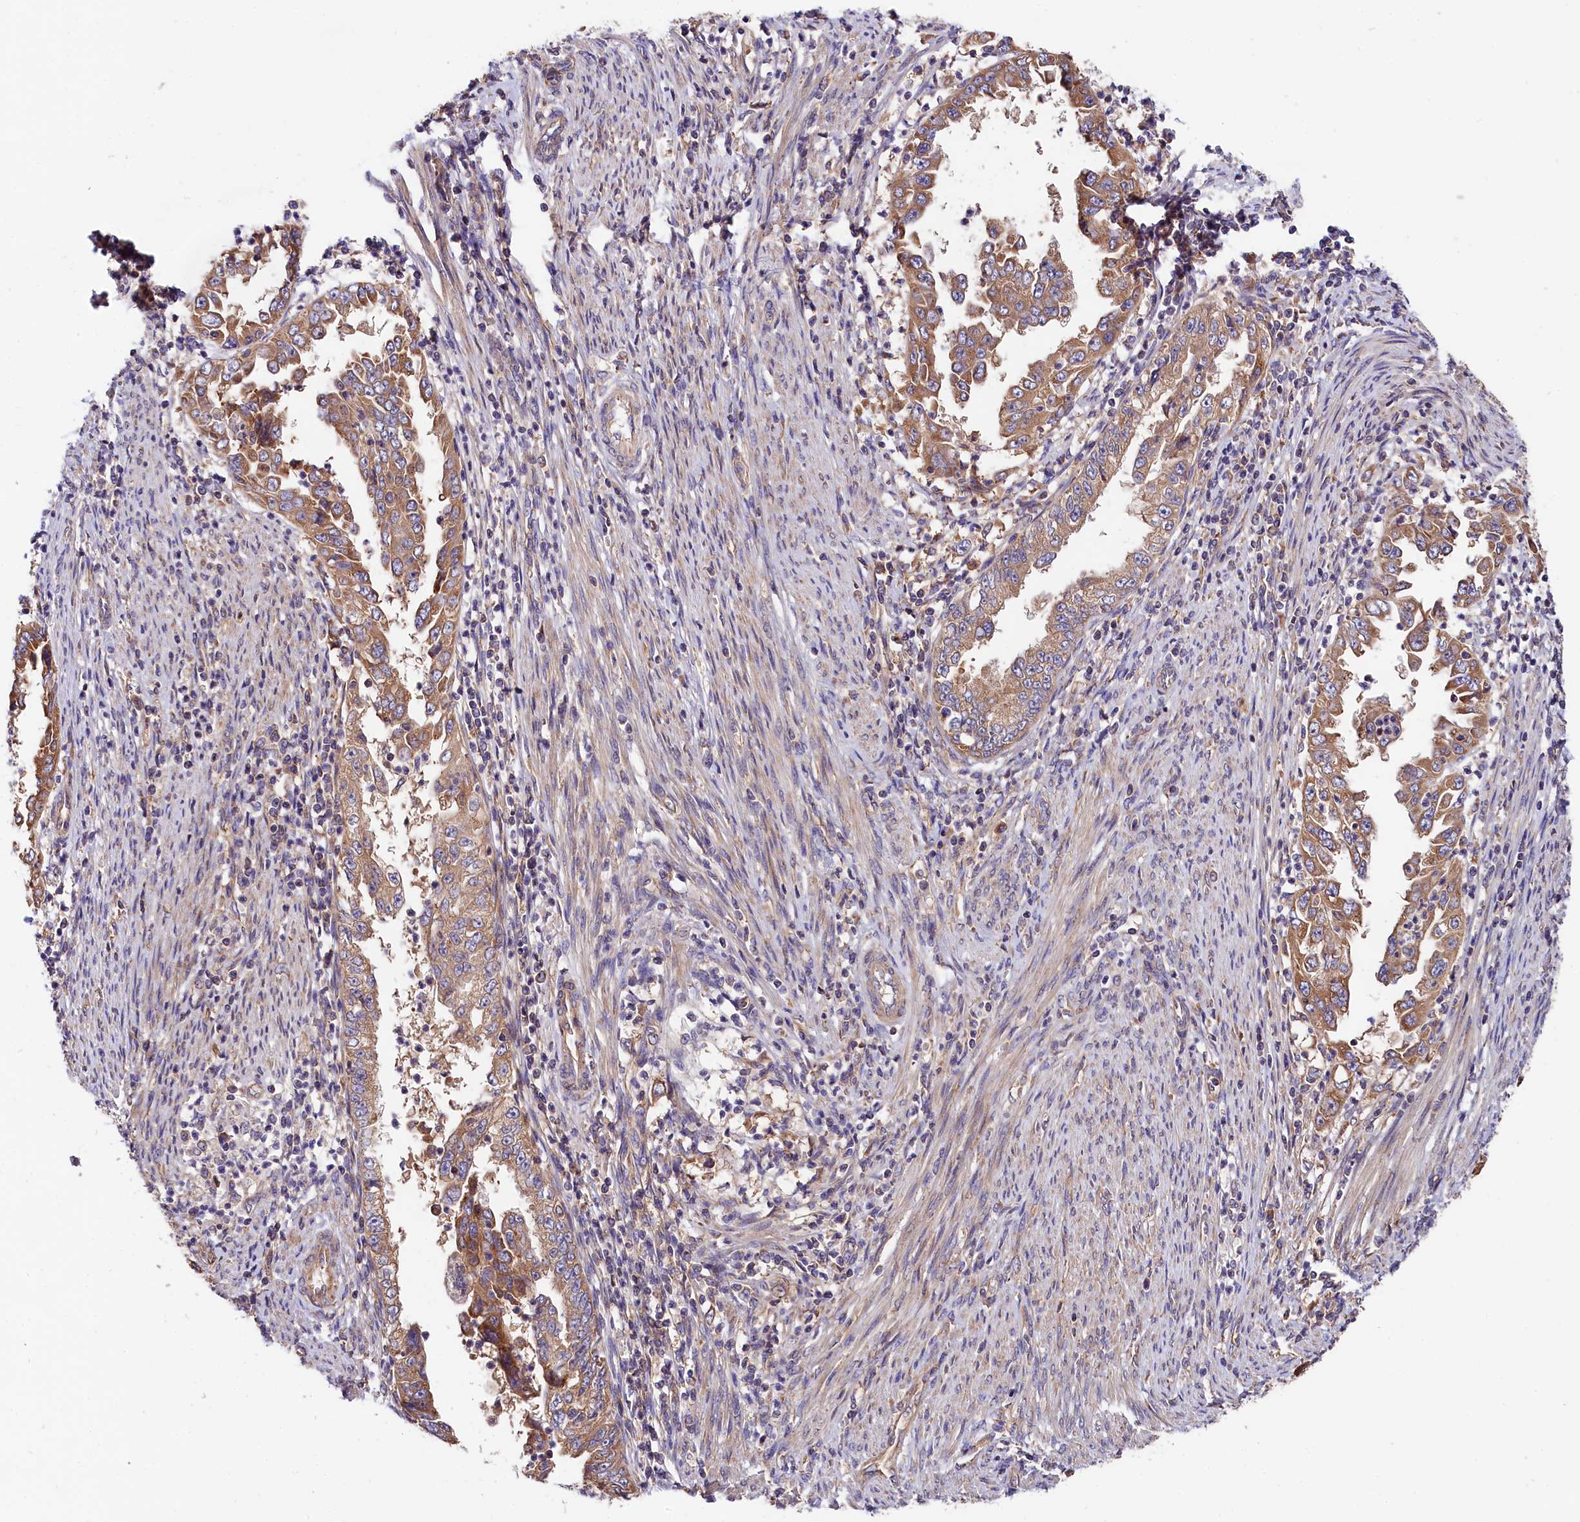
{"staining": {"intensity": "moderate", "quantity": ">75%", "location": "cytoplasmic/membranous"}, "tissue": "endometrial cancer", "cell_type": "Tumor cells", "image_type": "cancer", "snomed": [{"axis": "morphology", "description": "Adenocarcinoma, NOS"}, {"axis": "topography", "description": "Endometrium"}], "caption": "IHC (DAB (3,3'-diaminobenzidine)) staining of human endometrial cancer exhibits moderate cytoplasmic/membranous protein staining in approximately >75% of tumor cells.", "gene": "SPG11", "patient": {"sex": "female", "age": 85}}